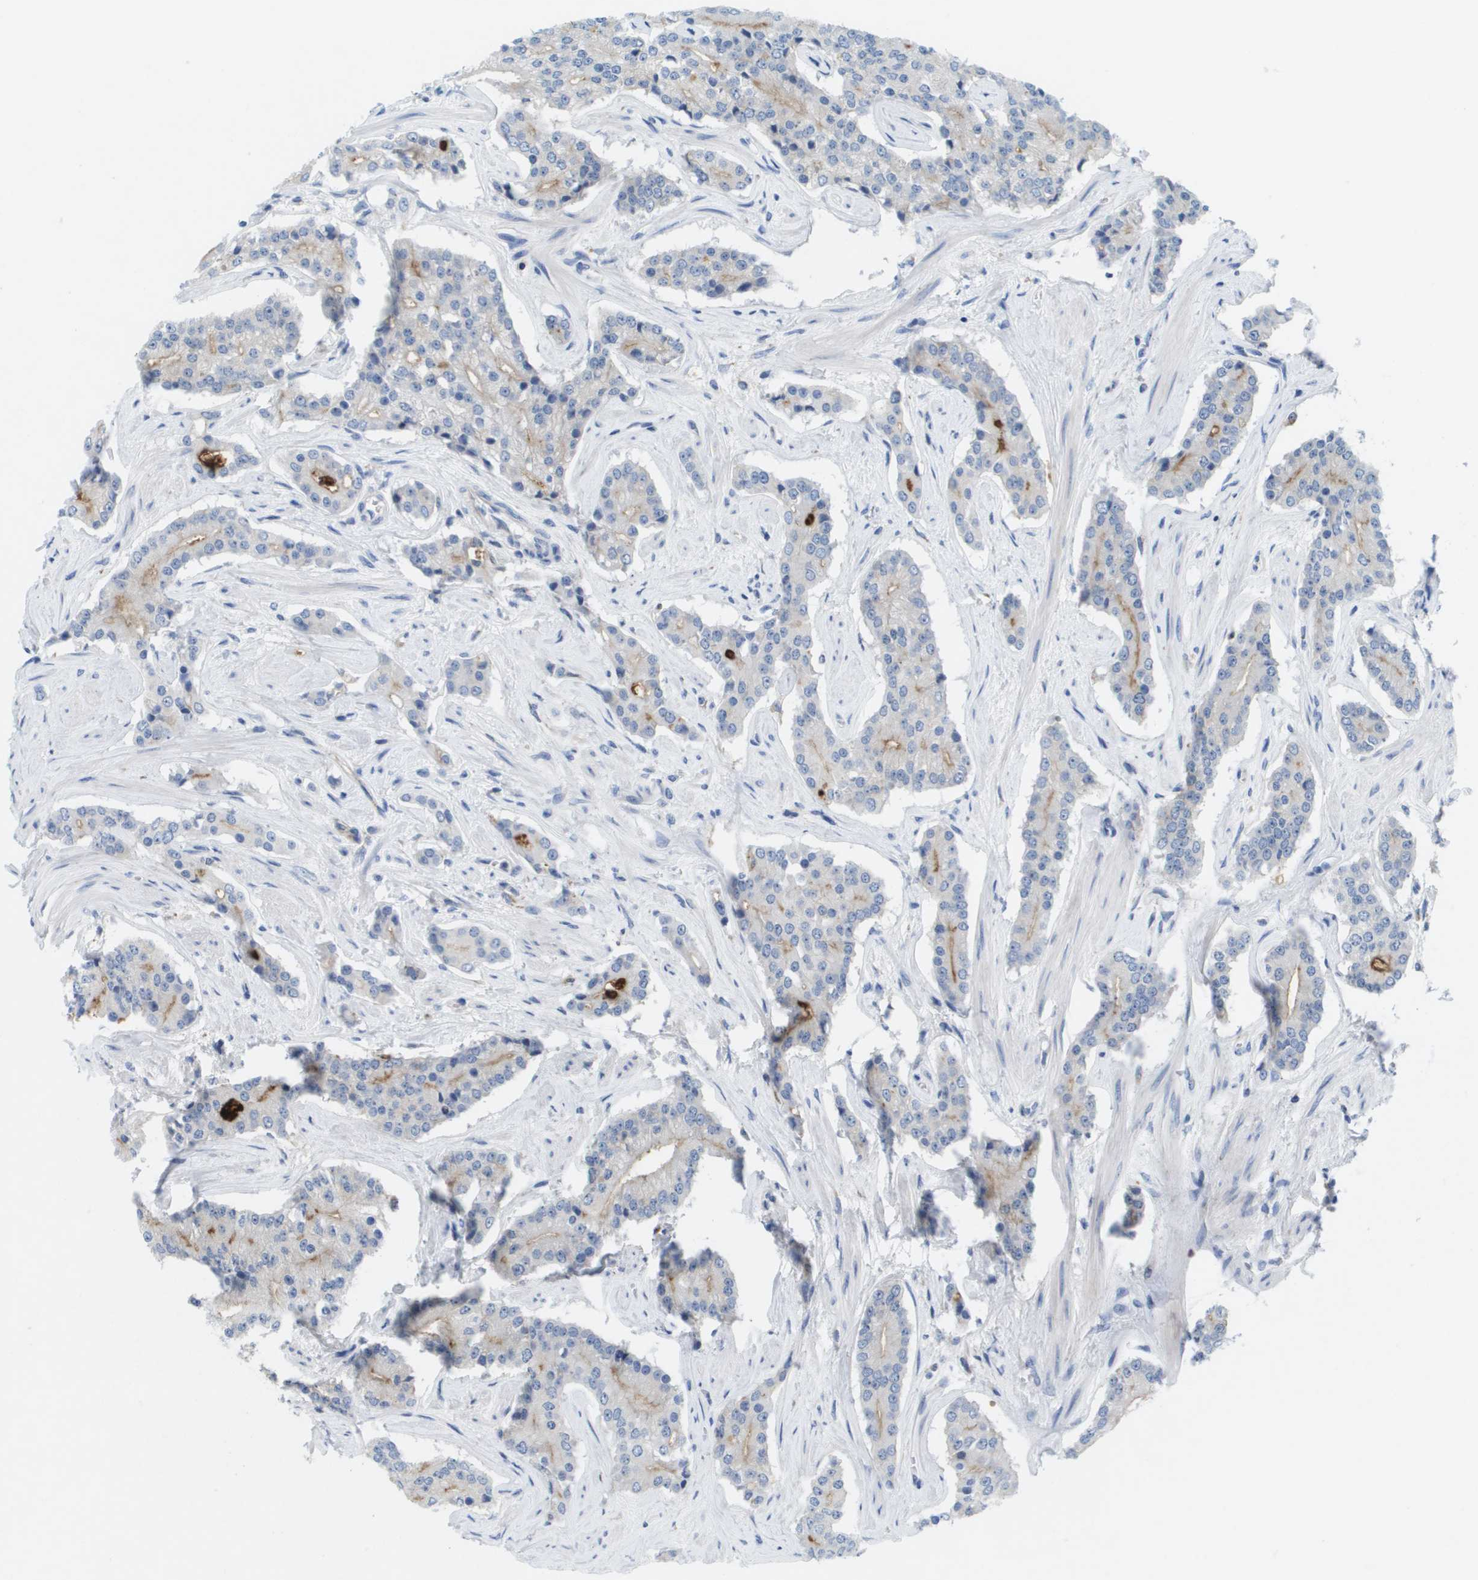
{"staining": {"intensity": "moderate", "quantity": "<25%", "location": "cytoplasmic/membranous"}, "tissue": "prostate cancer", "cell_type": "Tumor cells", "image_type": "cancer", "snomed": [{"axis": "morphology", "description": "Normal tissue, NOS"}, {"axis": "morphology", "description": "Adenocarcinoma, High grade"}, {"axis": "topography", "description": "Prostate"}, {"axis": "topography", "description": "Seminal veicle"}], "caption": "IHC micrograph of neoplastic tissue: human prostate cancer stained using immunohistochemistry (IHC) shows low levels of moderate protein expression localized specifically in the cytoplasmic/membranous of tumor cells, appearing as a cytoplasmic/membranous brown color.", "gene": "LIPG", "patient": {"sex": "male", "age": 55}}